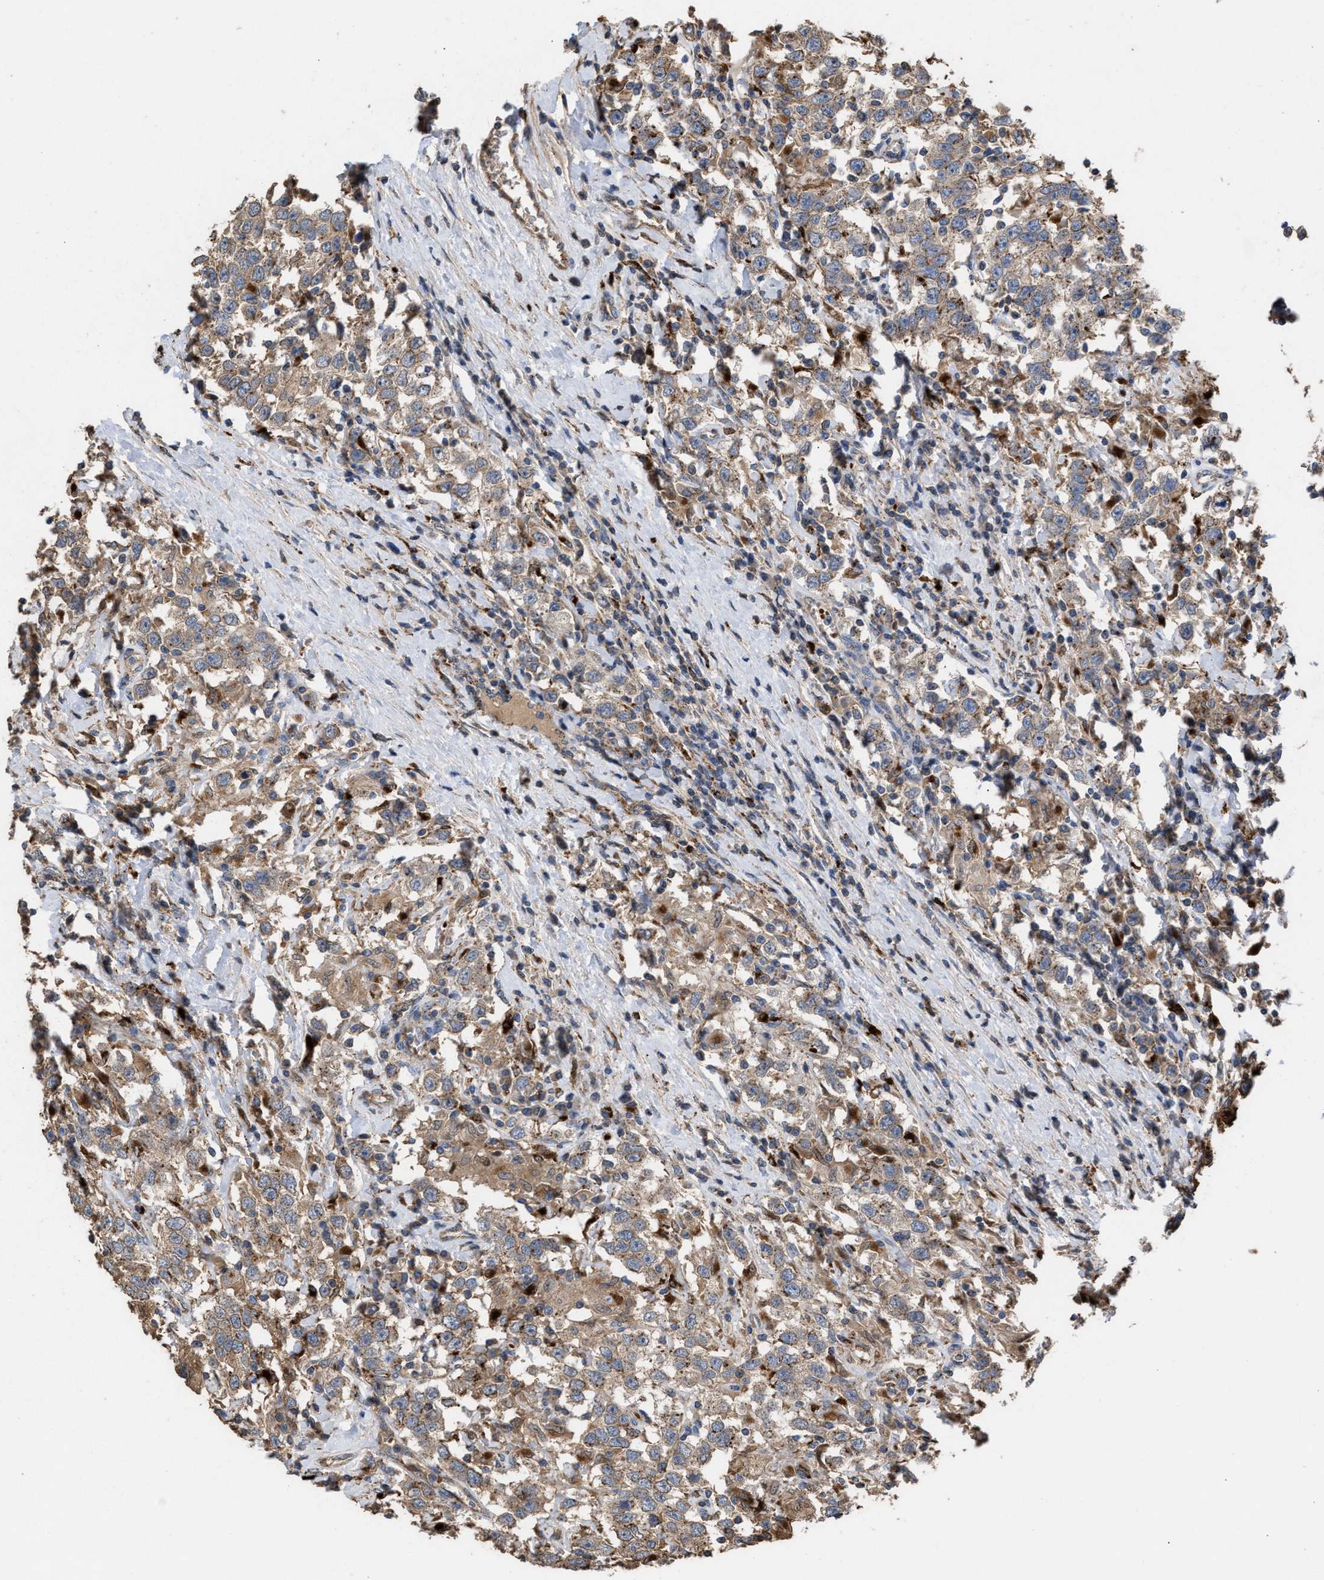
{"staining": {"intensity": "weak", "quantity": ">75%", "location": "cytoplasmic/membranous"}, "tissue": "testis cancer", "cell_type": "Tumor cells", "image_type": "cancer", "snomed": [{"axis": "morphology", "description": "Seminoma, NOS"}, {"axis": "topography", "description": "Testis"}], "caption": "Brown immunohistochemical staining in human testis cancer (seminoma) displays weak cytoplasmic/membranous positivity in approximately >75% of tumor cells.", "gene": "ELMO3", "patient": {"sex": "male", "age": 41}}